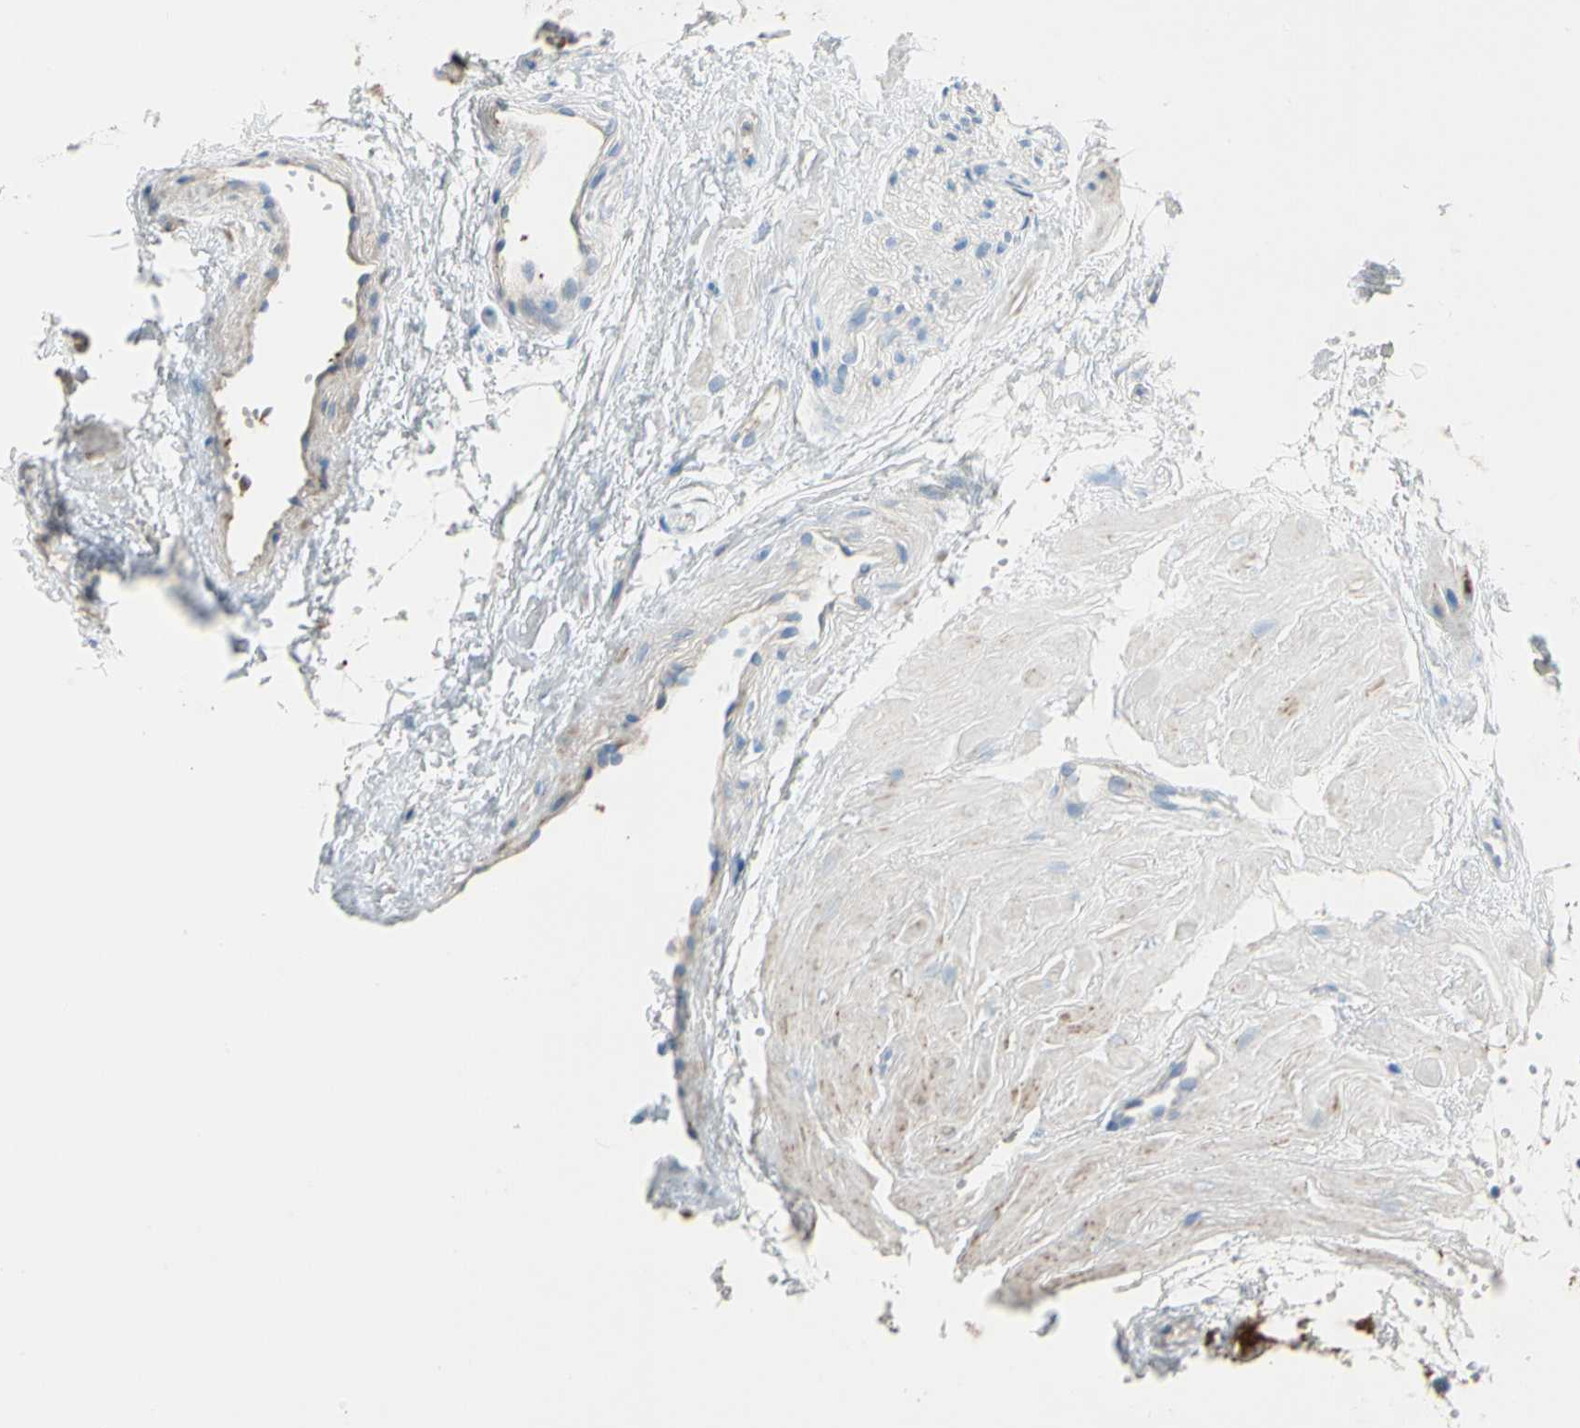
{"staining": {"intensity": "moderate", "quantity": ">75%", "location": "cytoplasmic/membranous"}, "tissue": "seminal vesicle", "cell_type": "Glandular cells", "image_type": "normal", "snomed": [{"axis": "morphology", "description": "Normal tissue, NOS"}, {"axis": "topography", "description": "Seminal veicle"}], "caption": "Approximately >75% of glandular cells in benign human seminal vesicle display moderate cytoplasmic/membranous protein staining as visualized by brown immunohistochemical staining.", "gene": "LY6G6F", "patient": {"sex": "male", "age": 26}}